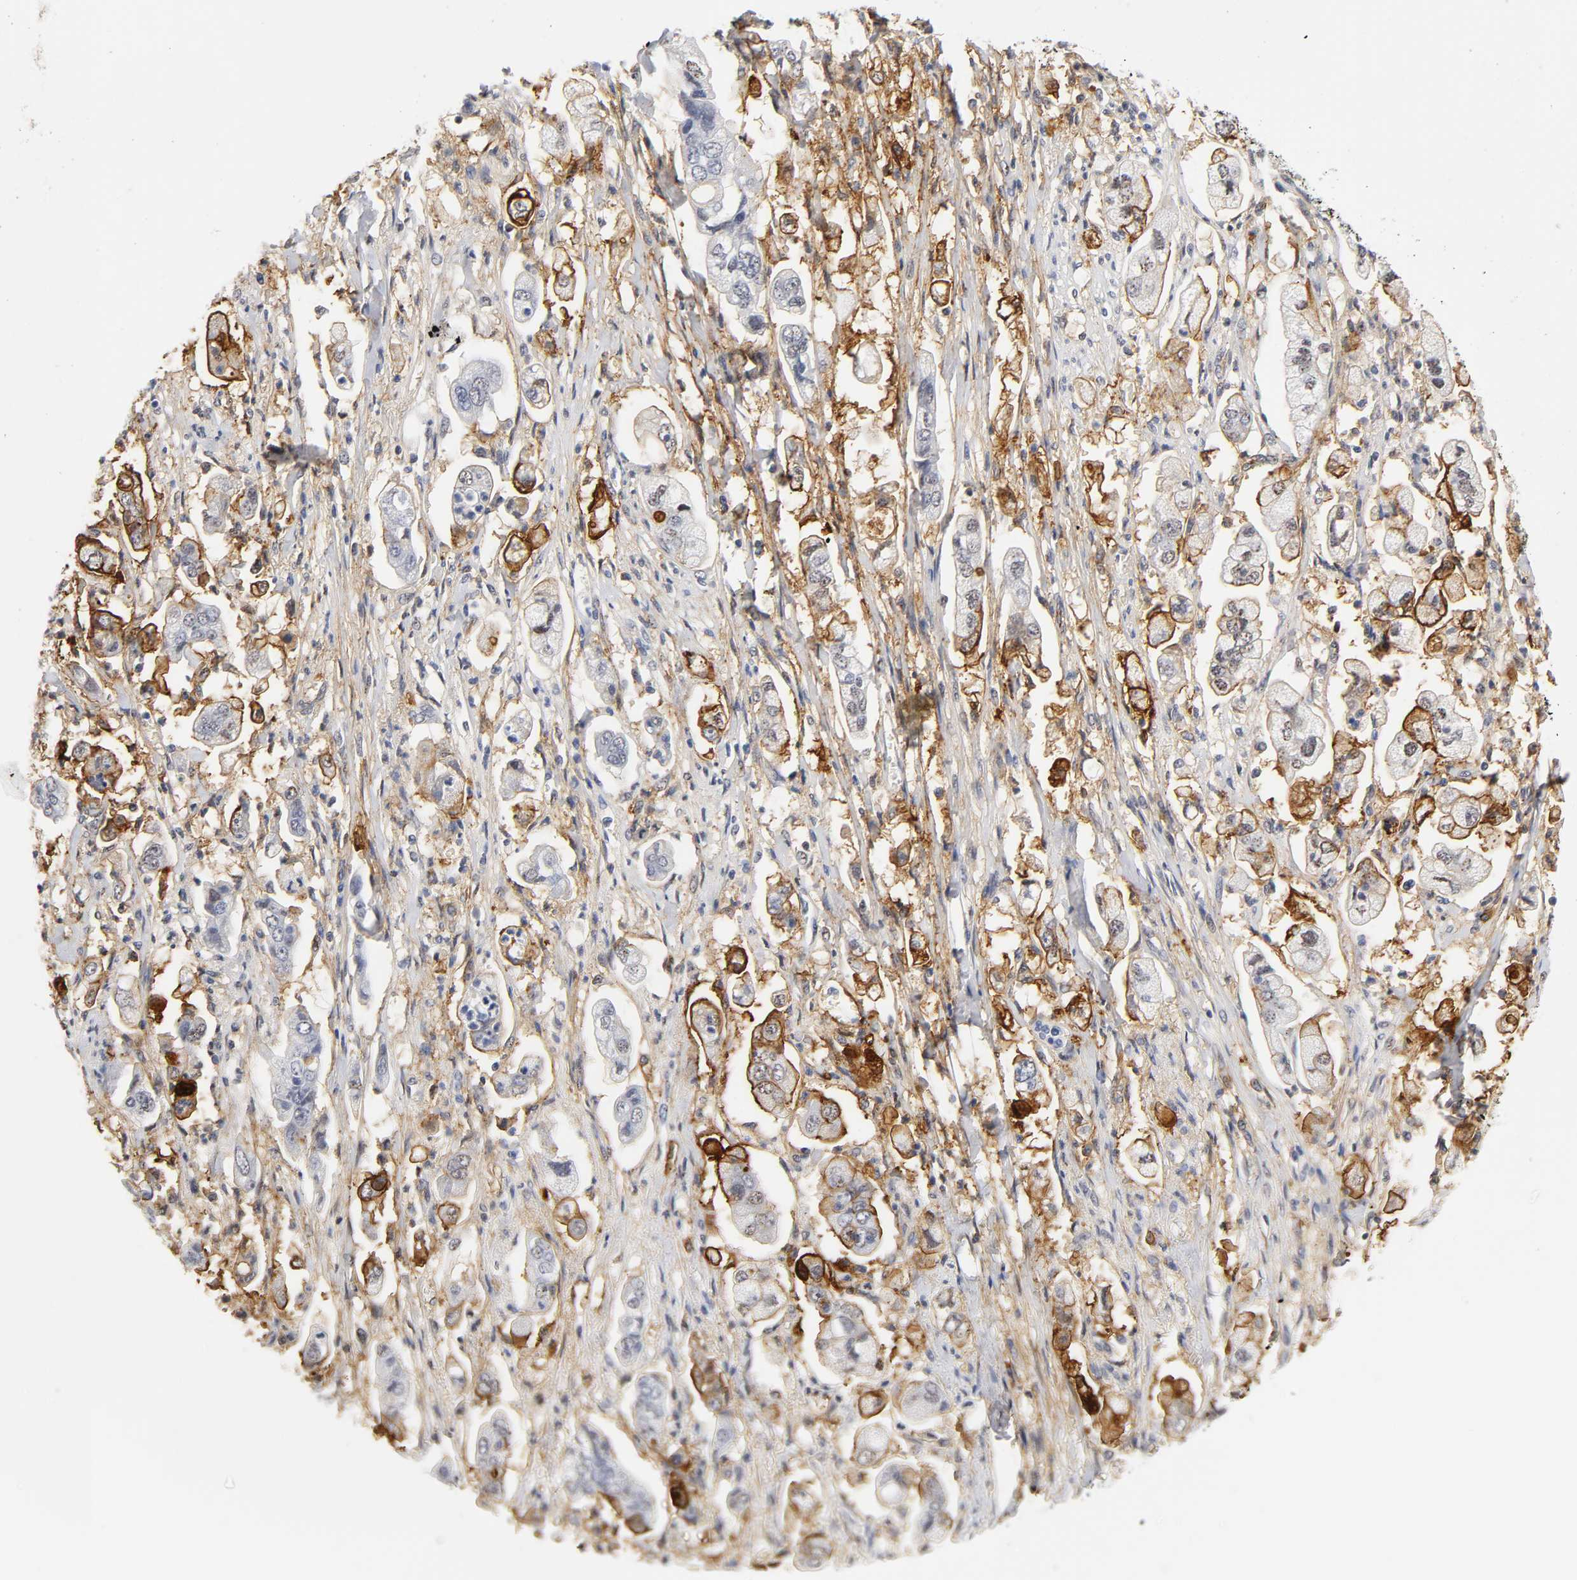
{"staining": {"intensity": "strong", "quantity": "25%-75%", "location": "cytoplasmic/membranous"}, "tissue": "stomach cancer", "cell_type": "Tumor cells", "image_type": "cancer", "snomed": [{"axis": "morphology", "description": "Adenocarcinoma, NOS"}, {"axis": "topography", "description": "Stomach"}], "caption": "This image reveals IHC staining of human stomach cancer, with high strong cytoplasmic/membranous positivity in about 25%-75% of tumor cells.", "gene": "ICAM1", "patient": {"sex": "male", "age": 62}}